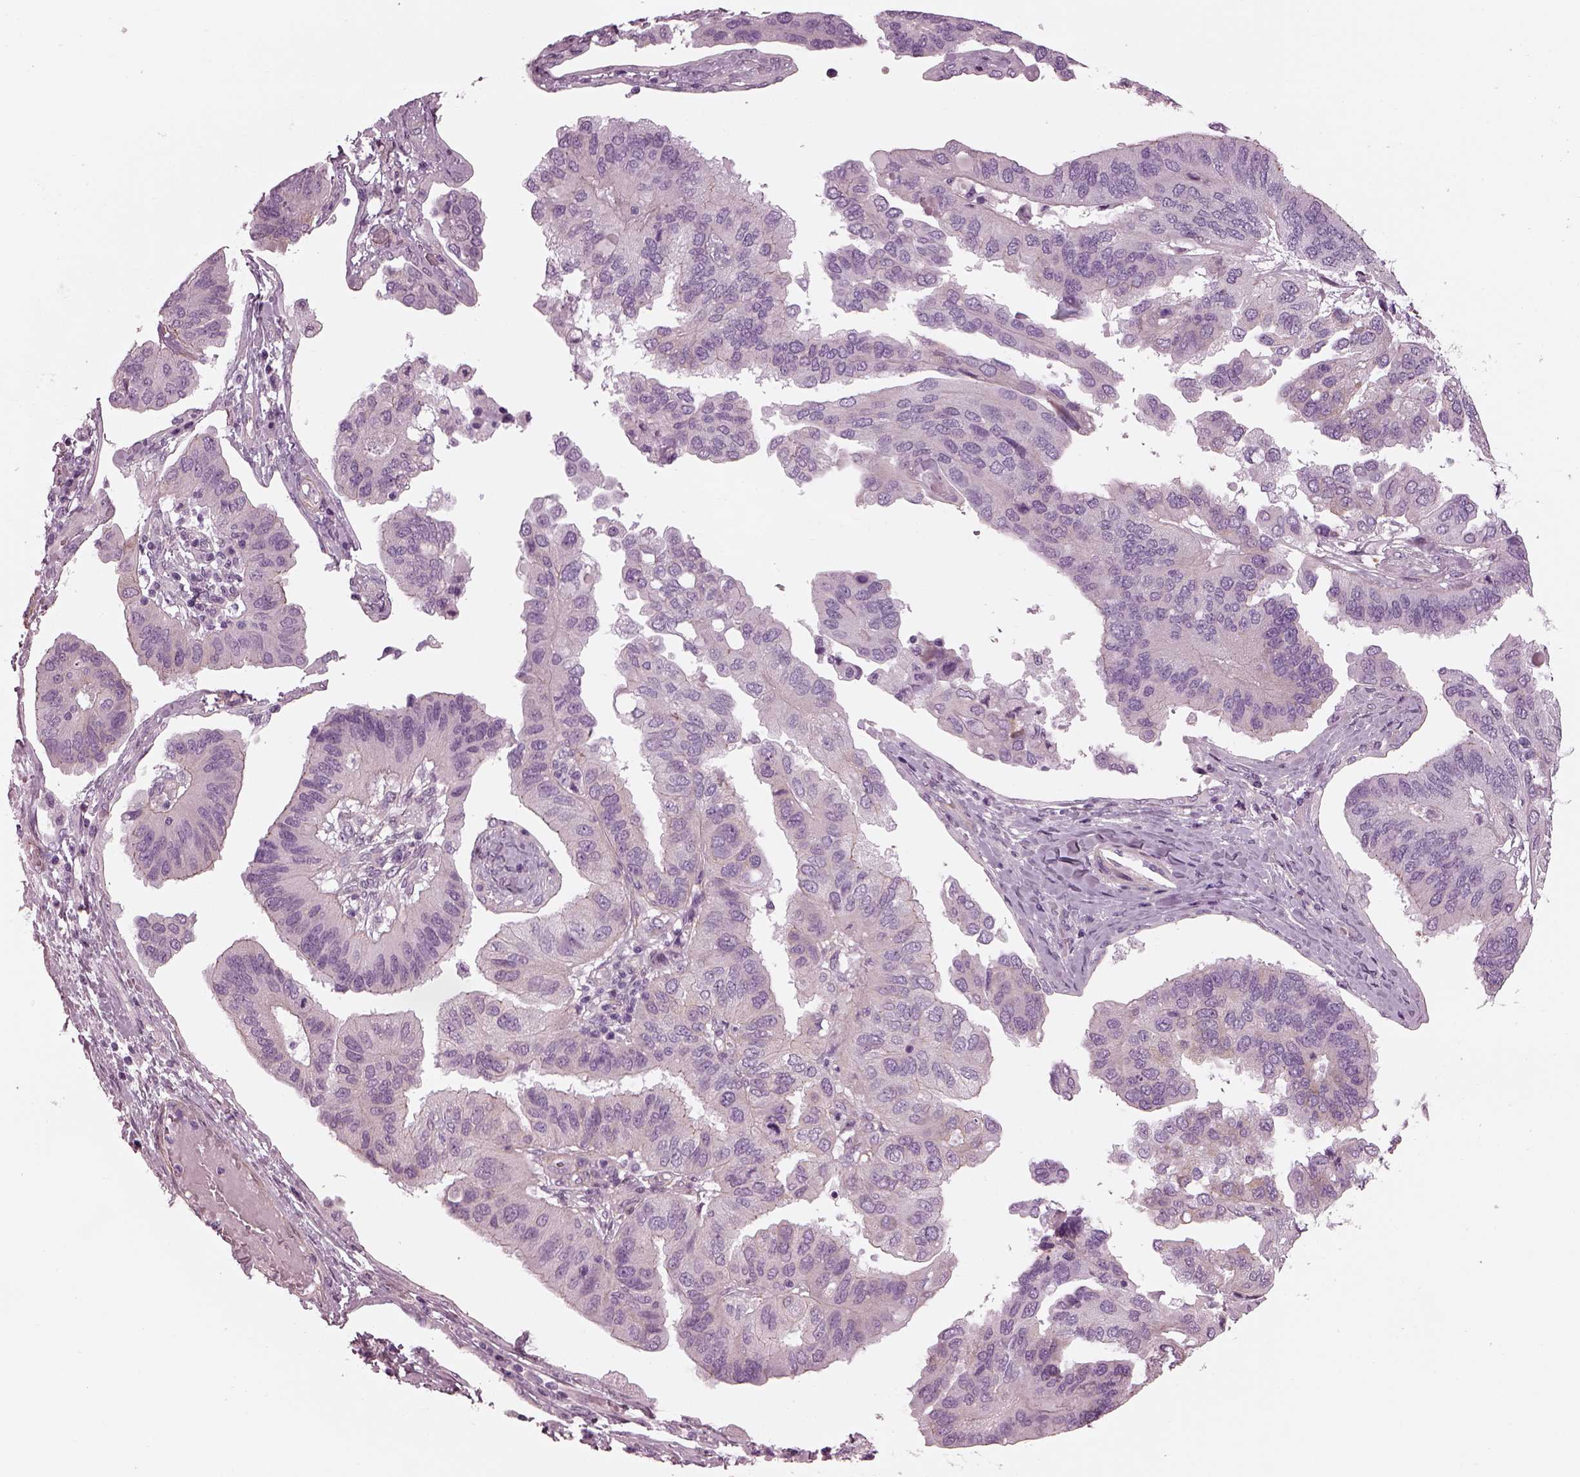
{"staining": {"intensity": "negative", "quantity": "none", "location": "none"}, "tissue": "ovarian cancer", "cell_type": "Tumor cells", "image_type": "cancer", "snomed": [{"axis": "morphology", "description": "Cystadenocarcinoma, serous, NOS"}, {"axis": "topography", "description": "Ovary"}], "caption": "High power microscopy micrograph of an immunohistochemistry (IHC) histopathology image of ovarian cancer, revealing no significant expression in tumor cells.", "gene": "BFSP1", "patient": {"sex": "female", "age": 79}}